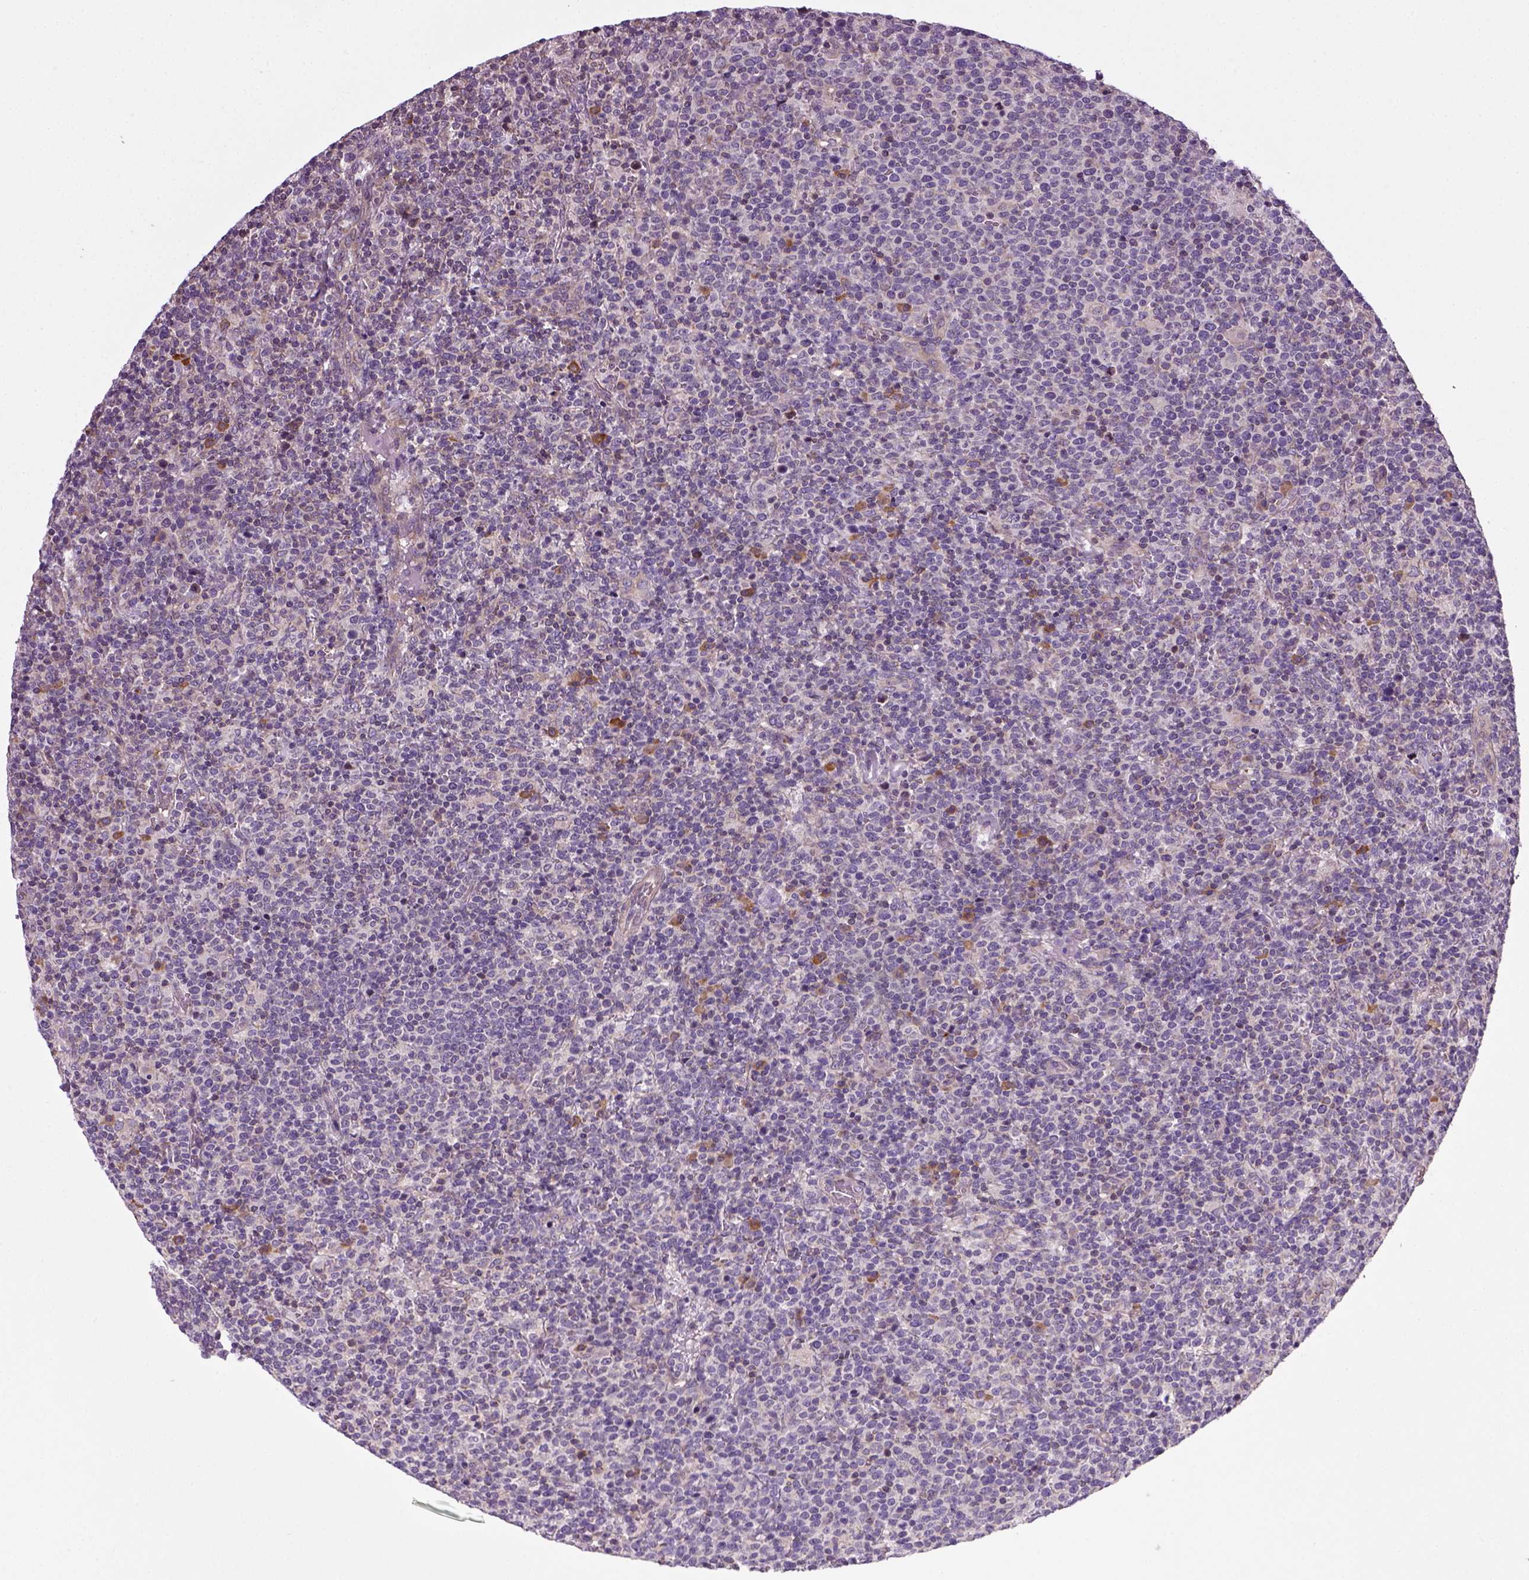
{"staining": {"intensity": "negative", "quantity": "none", "location": "none"}, "tissue": "lymphoma", "cell_type": "Tumor cells", "image_type": "cancer", "snomed": [{"axis": "morphology", "description": "Malignant lymphoma, non-Hodgkin's type, High grade"}, {"axis": "topography", "description": "Lymph node"}], "caption": "Immunohistochemistry image of neoplastic tissue: human lymphoma stained with DAB reveals no significant protein staining in tumor cells. (DAB immunohistochemistry (IHC) visualized using brightfield microscopy, high magnification).", "gene": "TPRG1", "patient": {"sex": "male", "age": 61}}